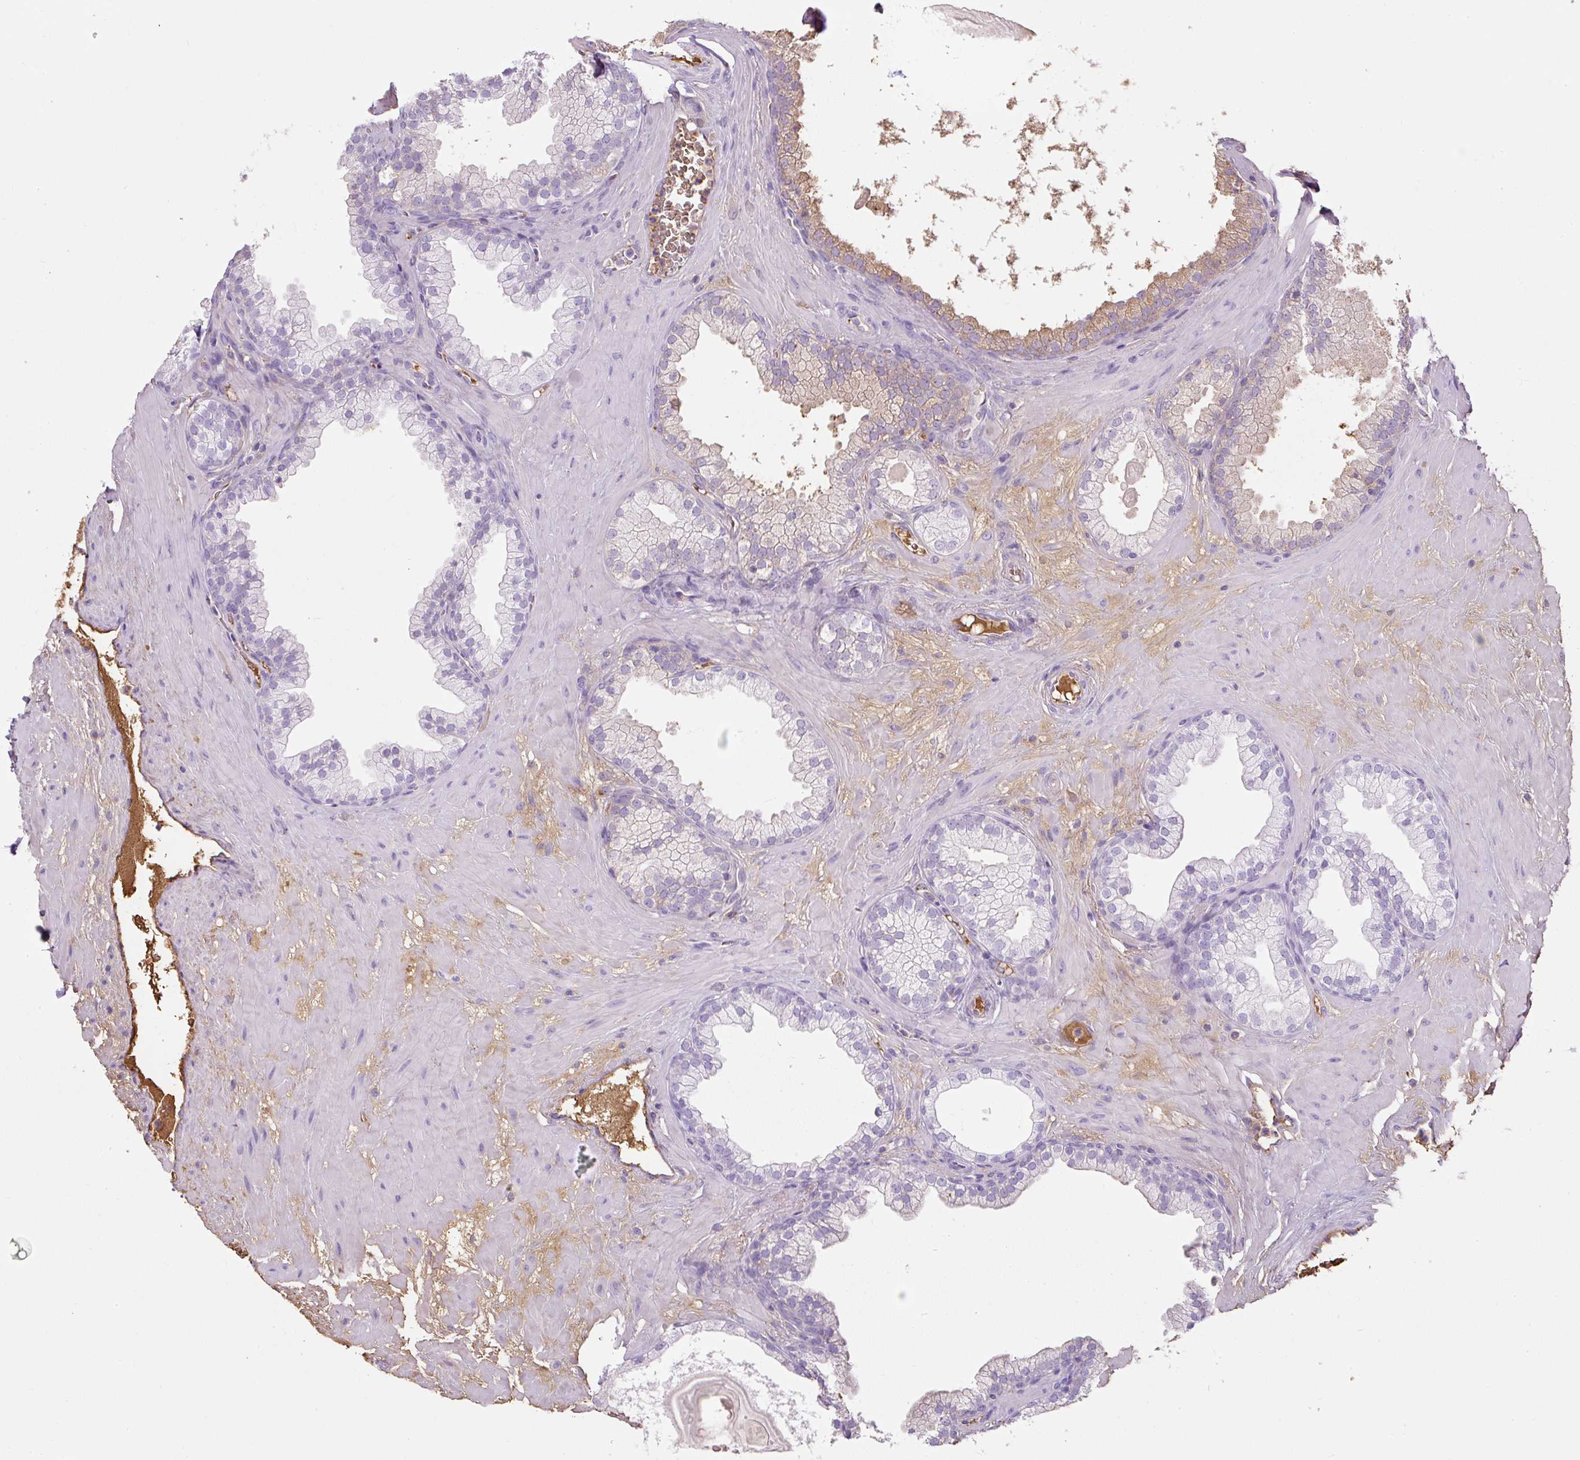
{"staining": {"intensity": "moderate", "quantity": "<25%", "location": "cytoplasmic/membranous"}, "tissue": "prostate", "cell_type": "Glandular cells", "image_type": "normal", "snomed": [{"axis": "morphology", "description": "Normal tissue, NOS"}, {"axis": "topography", "description": "Prostate"}, {"axis": "topography", "description": "Peripheral nerve tissue"}], "caption": "High-power microscopy captured an IHC photomicrograph of benign prostate, revealing moderate cytoplasmic/membranous expression in about <25% of glandular cells. The protein is shown in brown color, while the nuclei are stained blue.", "gene": "APOA1", "patient": {"sex": "male", "age": 61}}